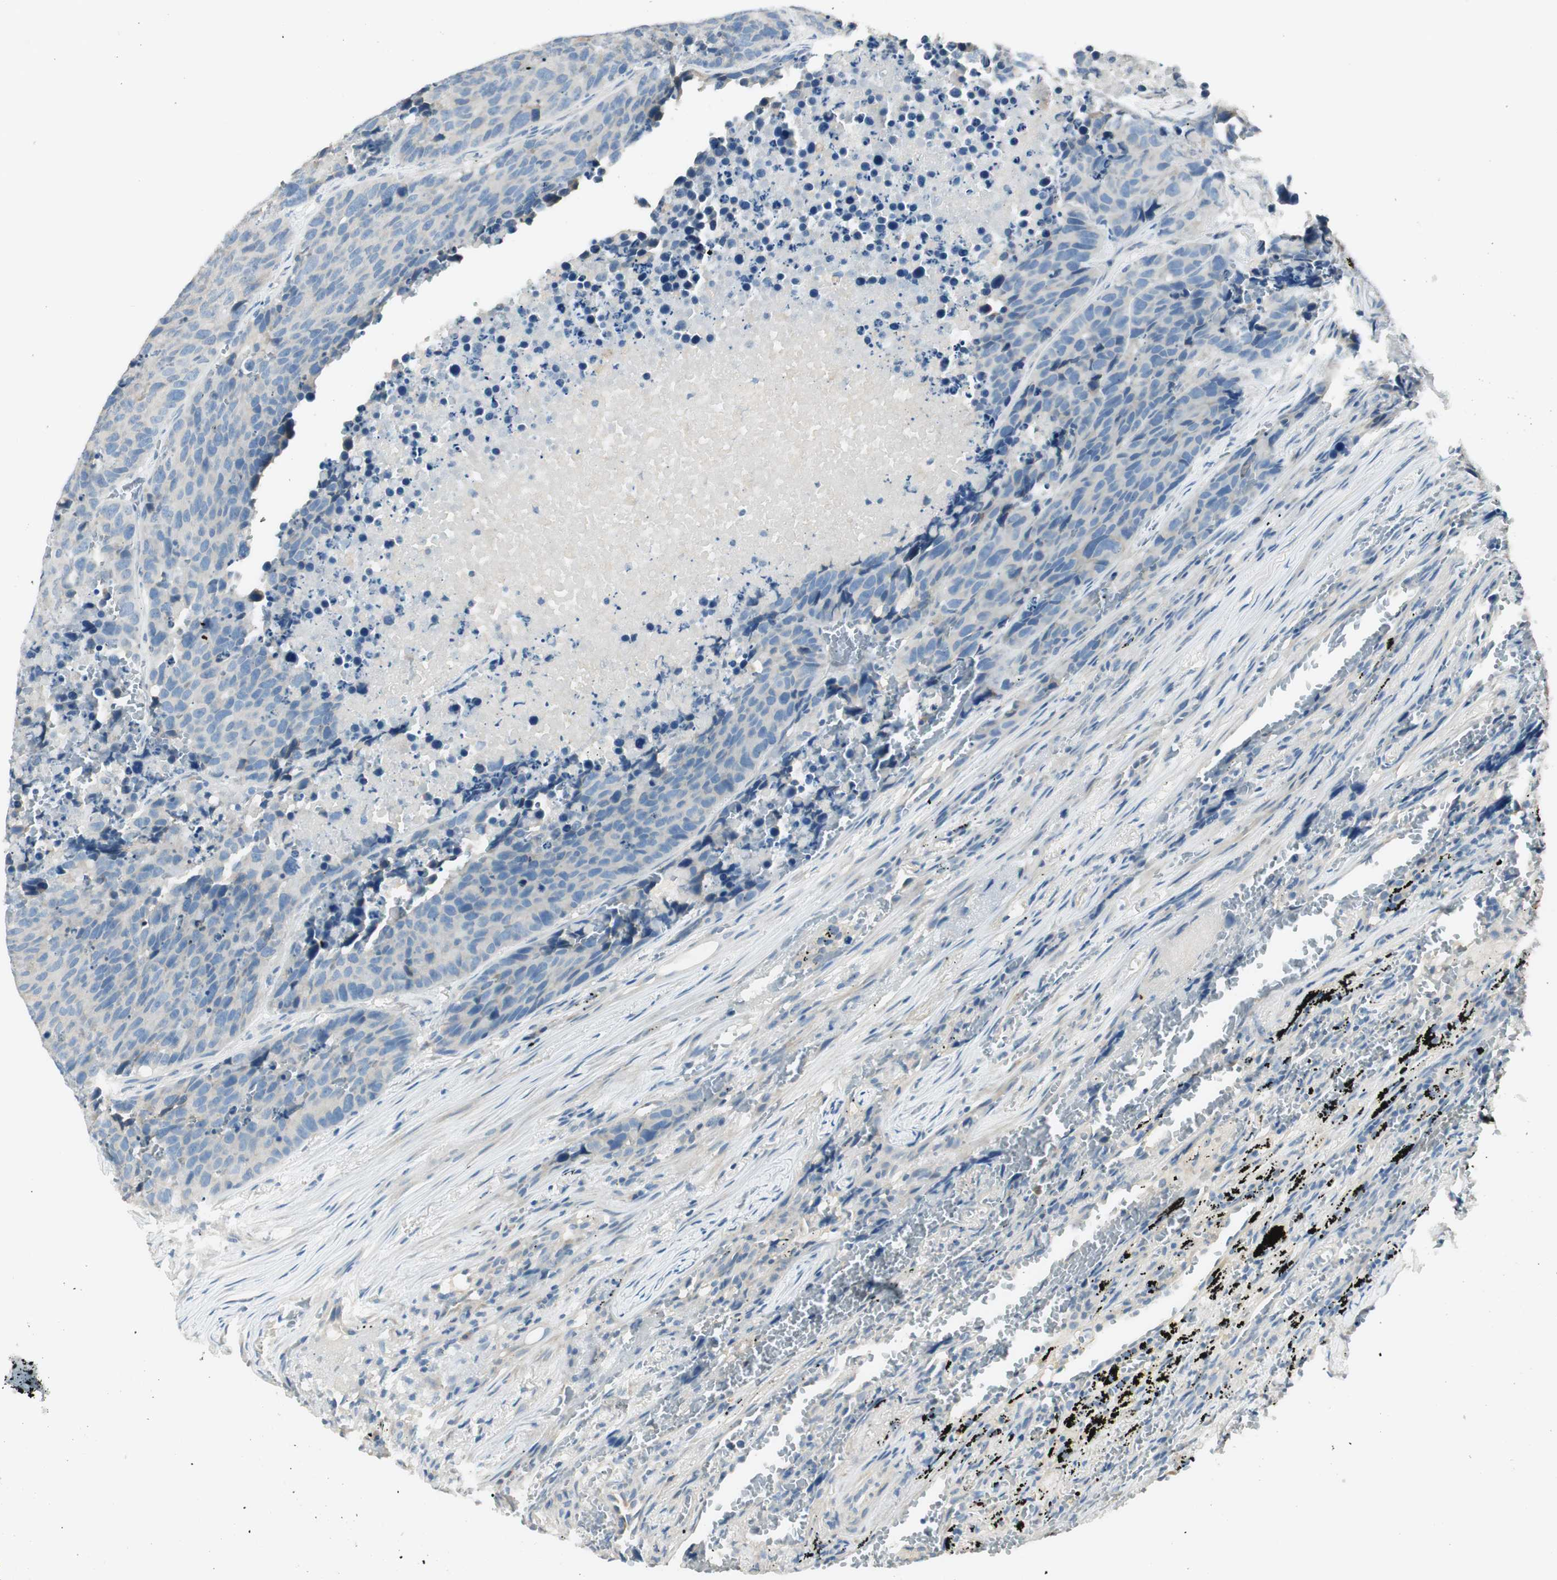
{"staining": {"intensity": "negative", "quantity": "none", "location": "none"}, "tissue": "carcinoid", "cell_type": "Tumor cells", "image_type": "cancer", "snomed": [{"axis": "morphology", "description": "Carcinoid, malignant, NOS"}, {"axis": "topography", "description": "Lung"}], "caption": "A histopathology image of malignant carcinoid stained for a protein exhibits no brown staining in tumor cells. (DAB (3,3'-diaminobenzidine) immunohistochemistry, high magnification).", "gene": "TACR3", "patient": {"sex": "male", "age": 60}}